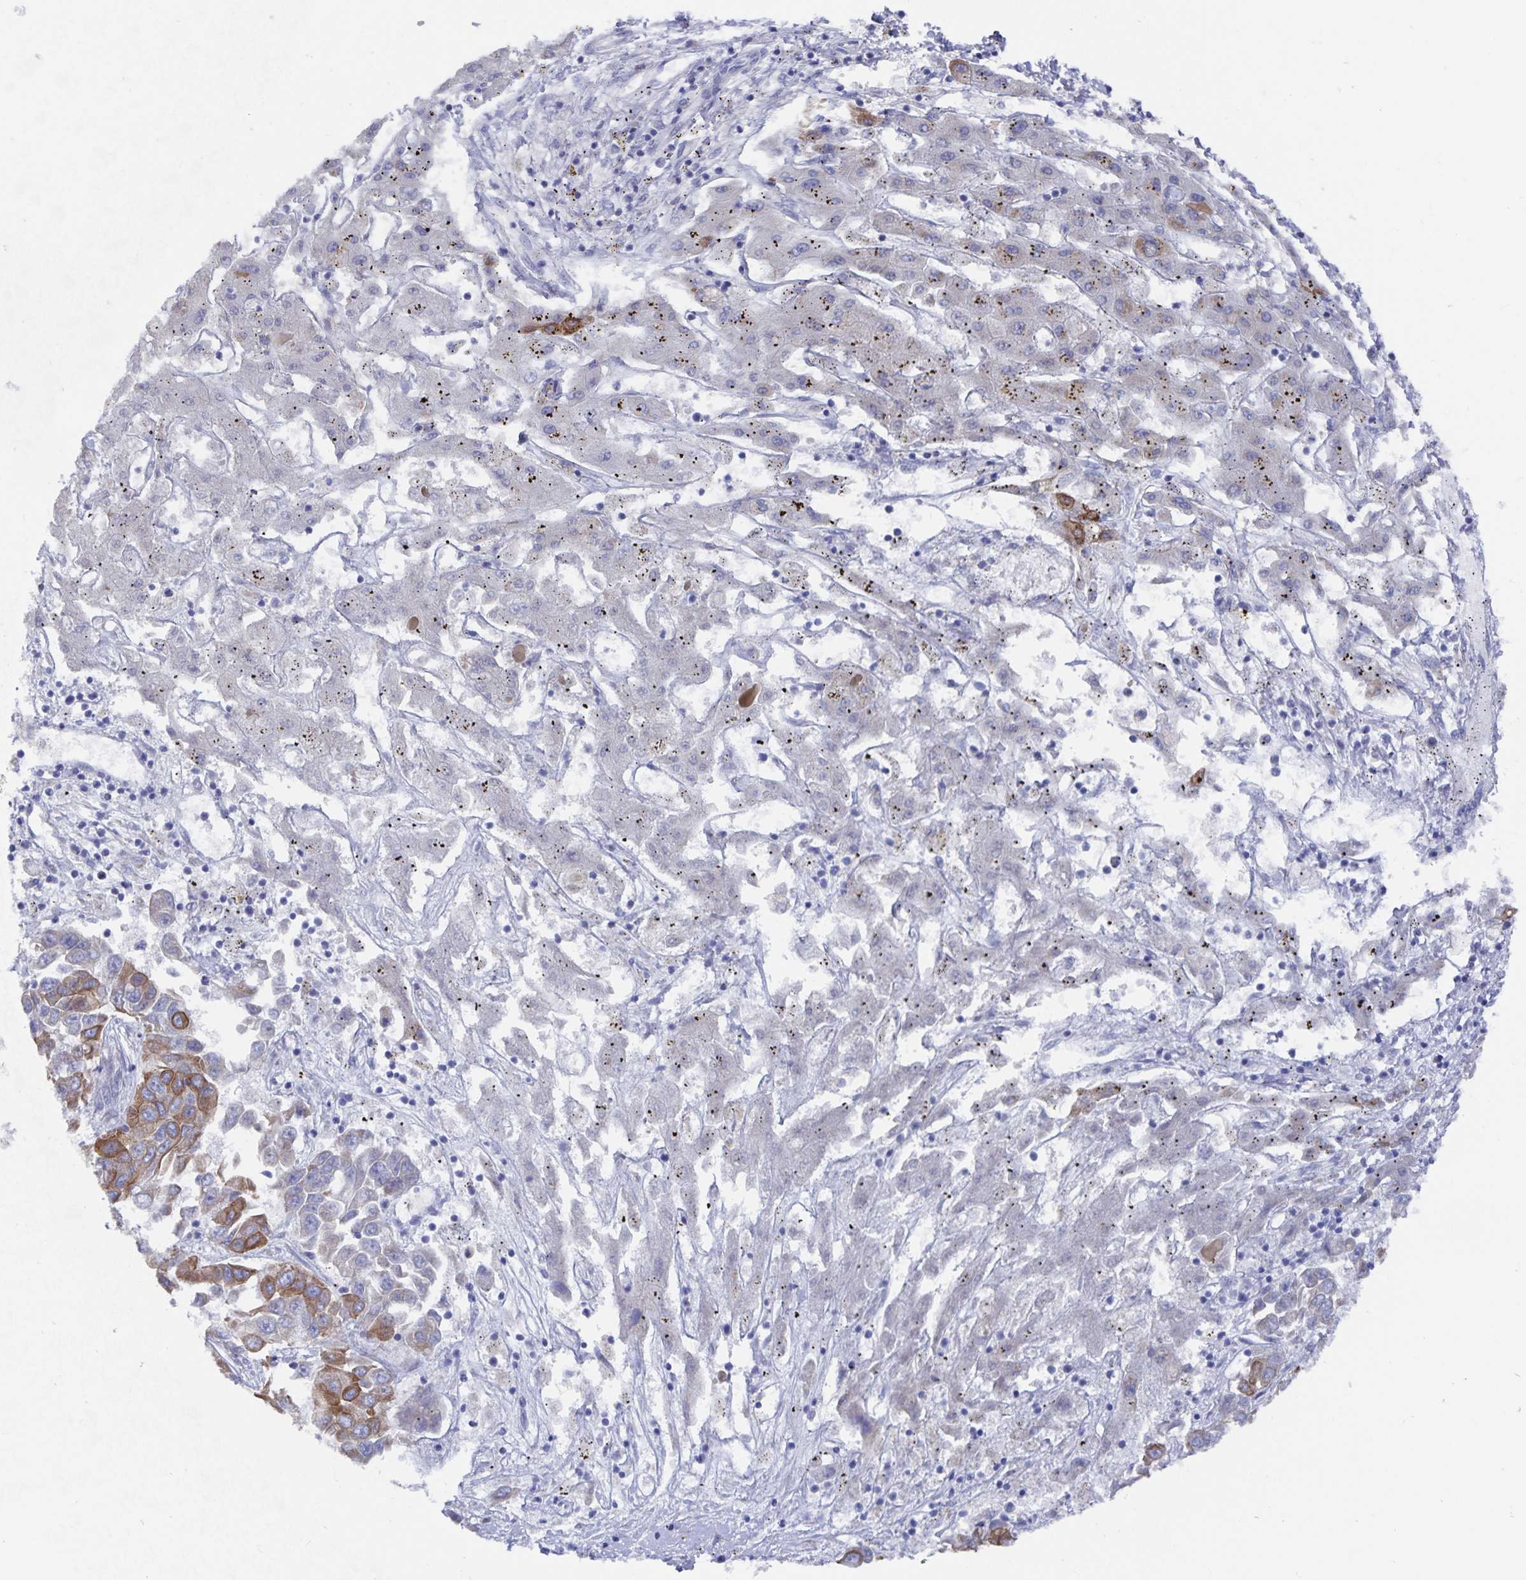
{"staining": {"intensity": "moderate", "quantity": "25%-75%", "location": "cytoplasmic/membranous"}, "tissue": "liver cancer", "cell_type": "Tumor cells", "image_type": "cancer", "snomed": [{"axis": "morphology", "description": "Cholangiocarcinoma"}, {"axis": "topography", "description": "Liver"}], "caption": "IHC micrograph of cholangiocarcinoma (liver) stained for a protein (brown), which demonstrates medium levels of moderate cytoplasmic/membranous expression in approximately 25%-75% of tumor cells.", "gene": "ZIK1", "patient": {"sex": "female", "age": 52}}